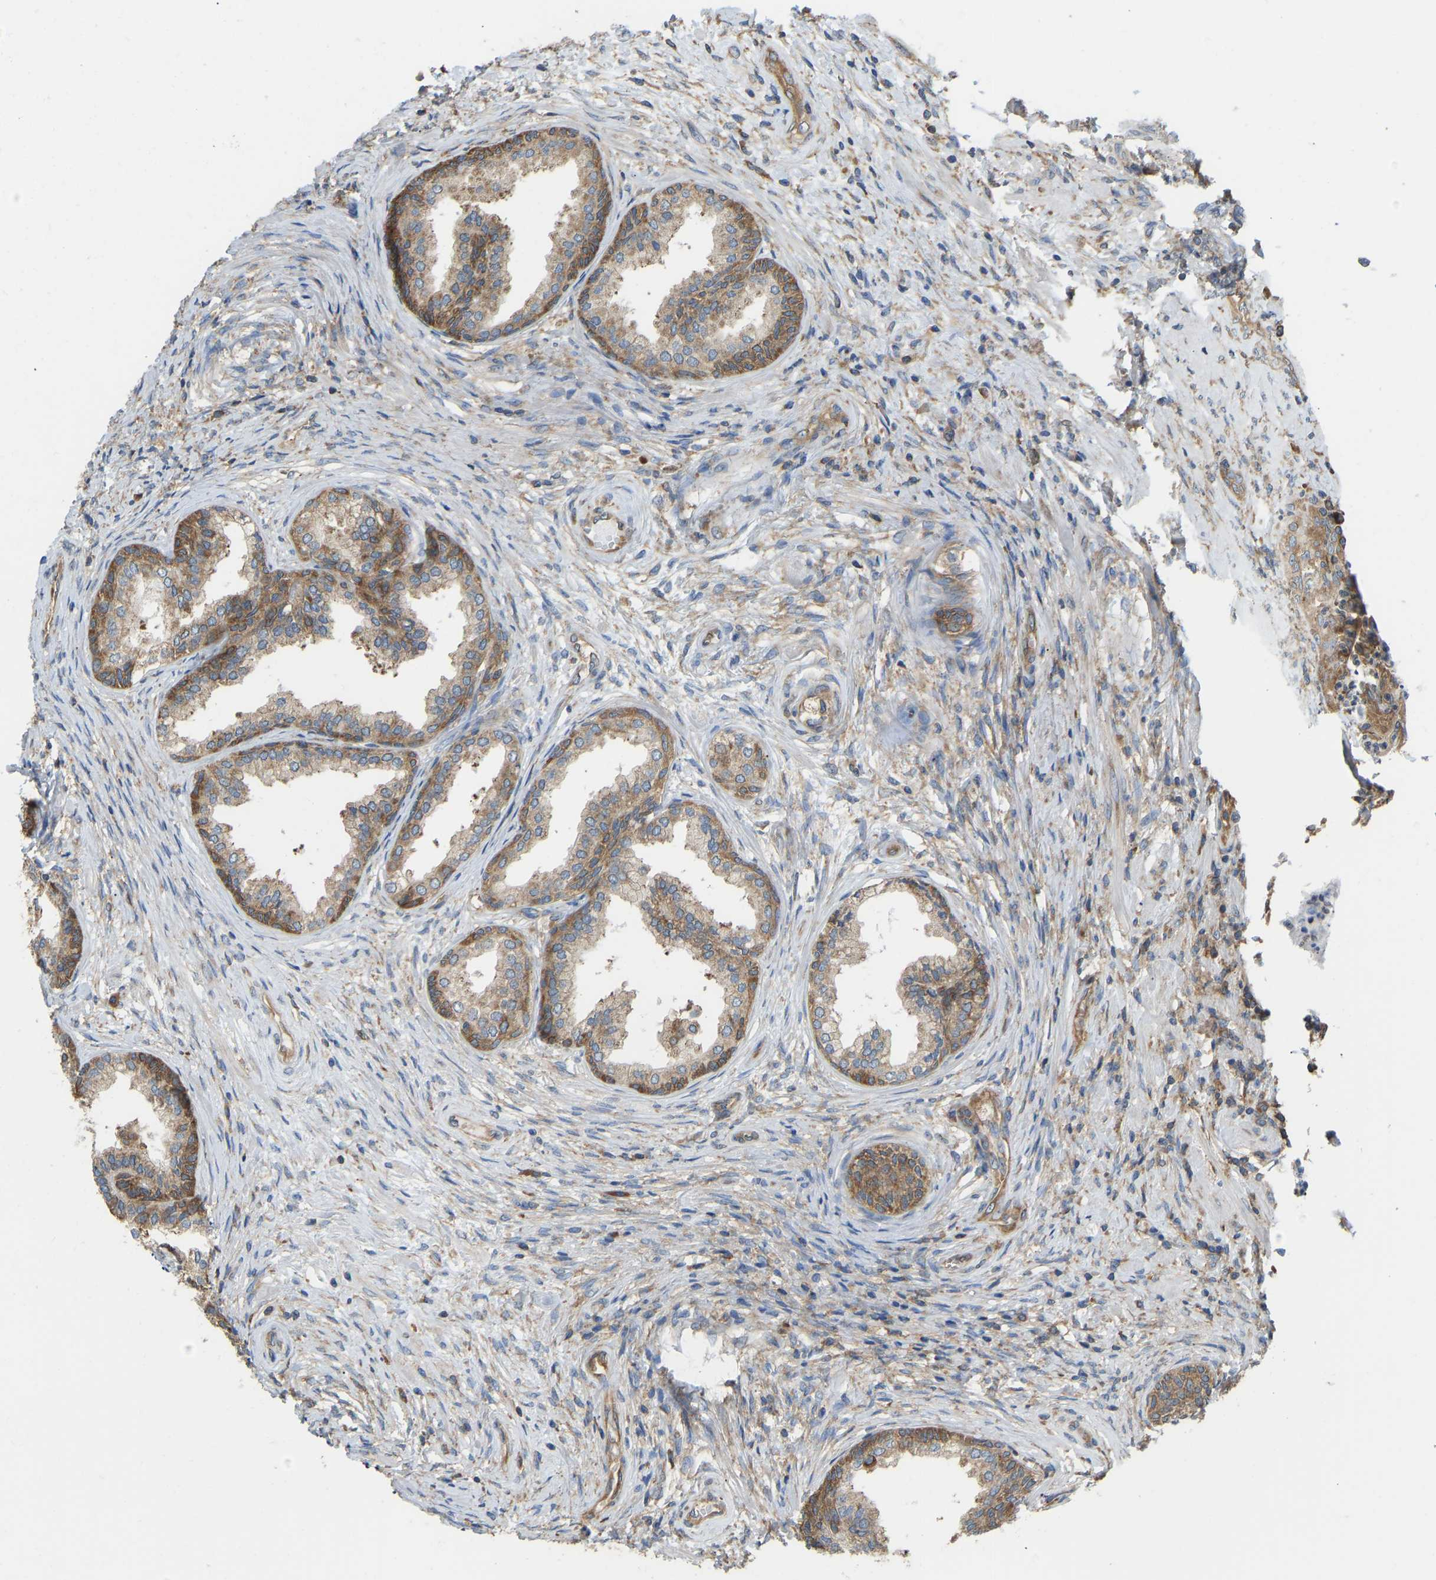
{"staining": {"intensity": "moderate", "quantity": ">75%", "location": "cytoplasmic/membranous"}, "tissue": "prostate", "cell_type": "Glandular cells", "image_type": "normal", "snomed": [{"axis": "morphology", "description": "Normal tissue, NOS"}, {"axis": "topography", "description": "Prostate"}], "caption": "This is a micrograph of immunohistochemistry (IHC) staining of benign prostate, which shows moderate staining in the cytoplasmic/membranous of glandular cells.", "gene": "RPS6KB2", "patient": {"sex": "male", "age": 76}}